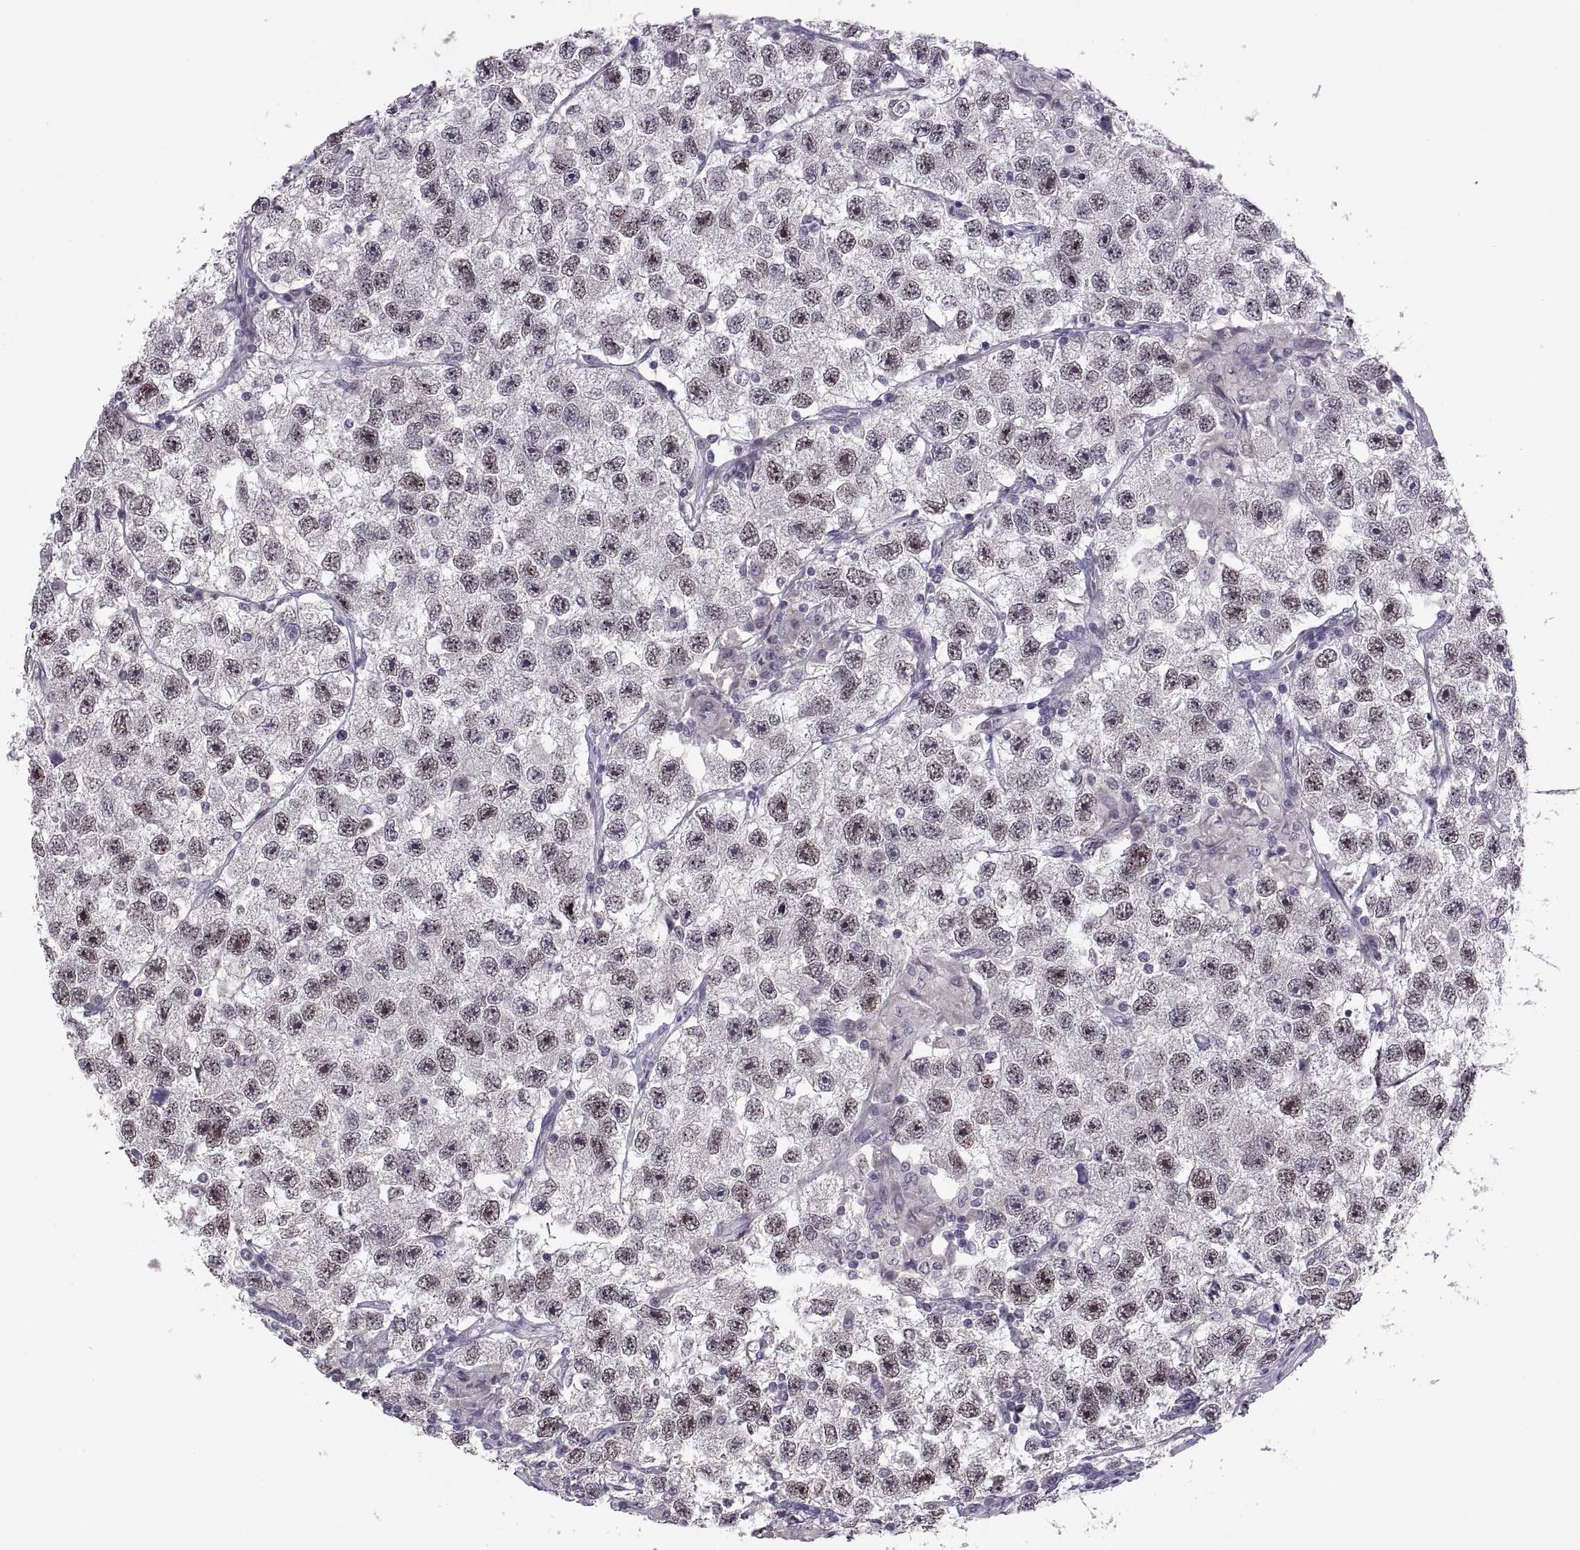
{"staining": {"intensity": "weak", "quantity": "<25%", "location": "nuclear"}, "tissue": "testis cancer", "cell_type": "Tumor cells", "image_type": "cancer", "snomed": [{"axis": "morphology", "description": "Seminoma, NOS"}, {"axis": "topography", "description": "Testis"}], "caption": "Micrograph shows no protein positivity in tumor cells of testis cancer tissue.", "gene": "CACNA1F", "patient": {"sex": "male", "age": 26}}